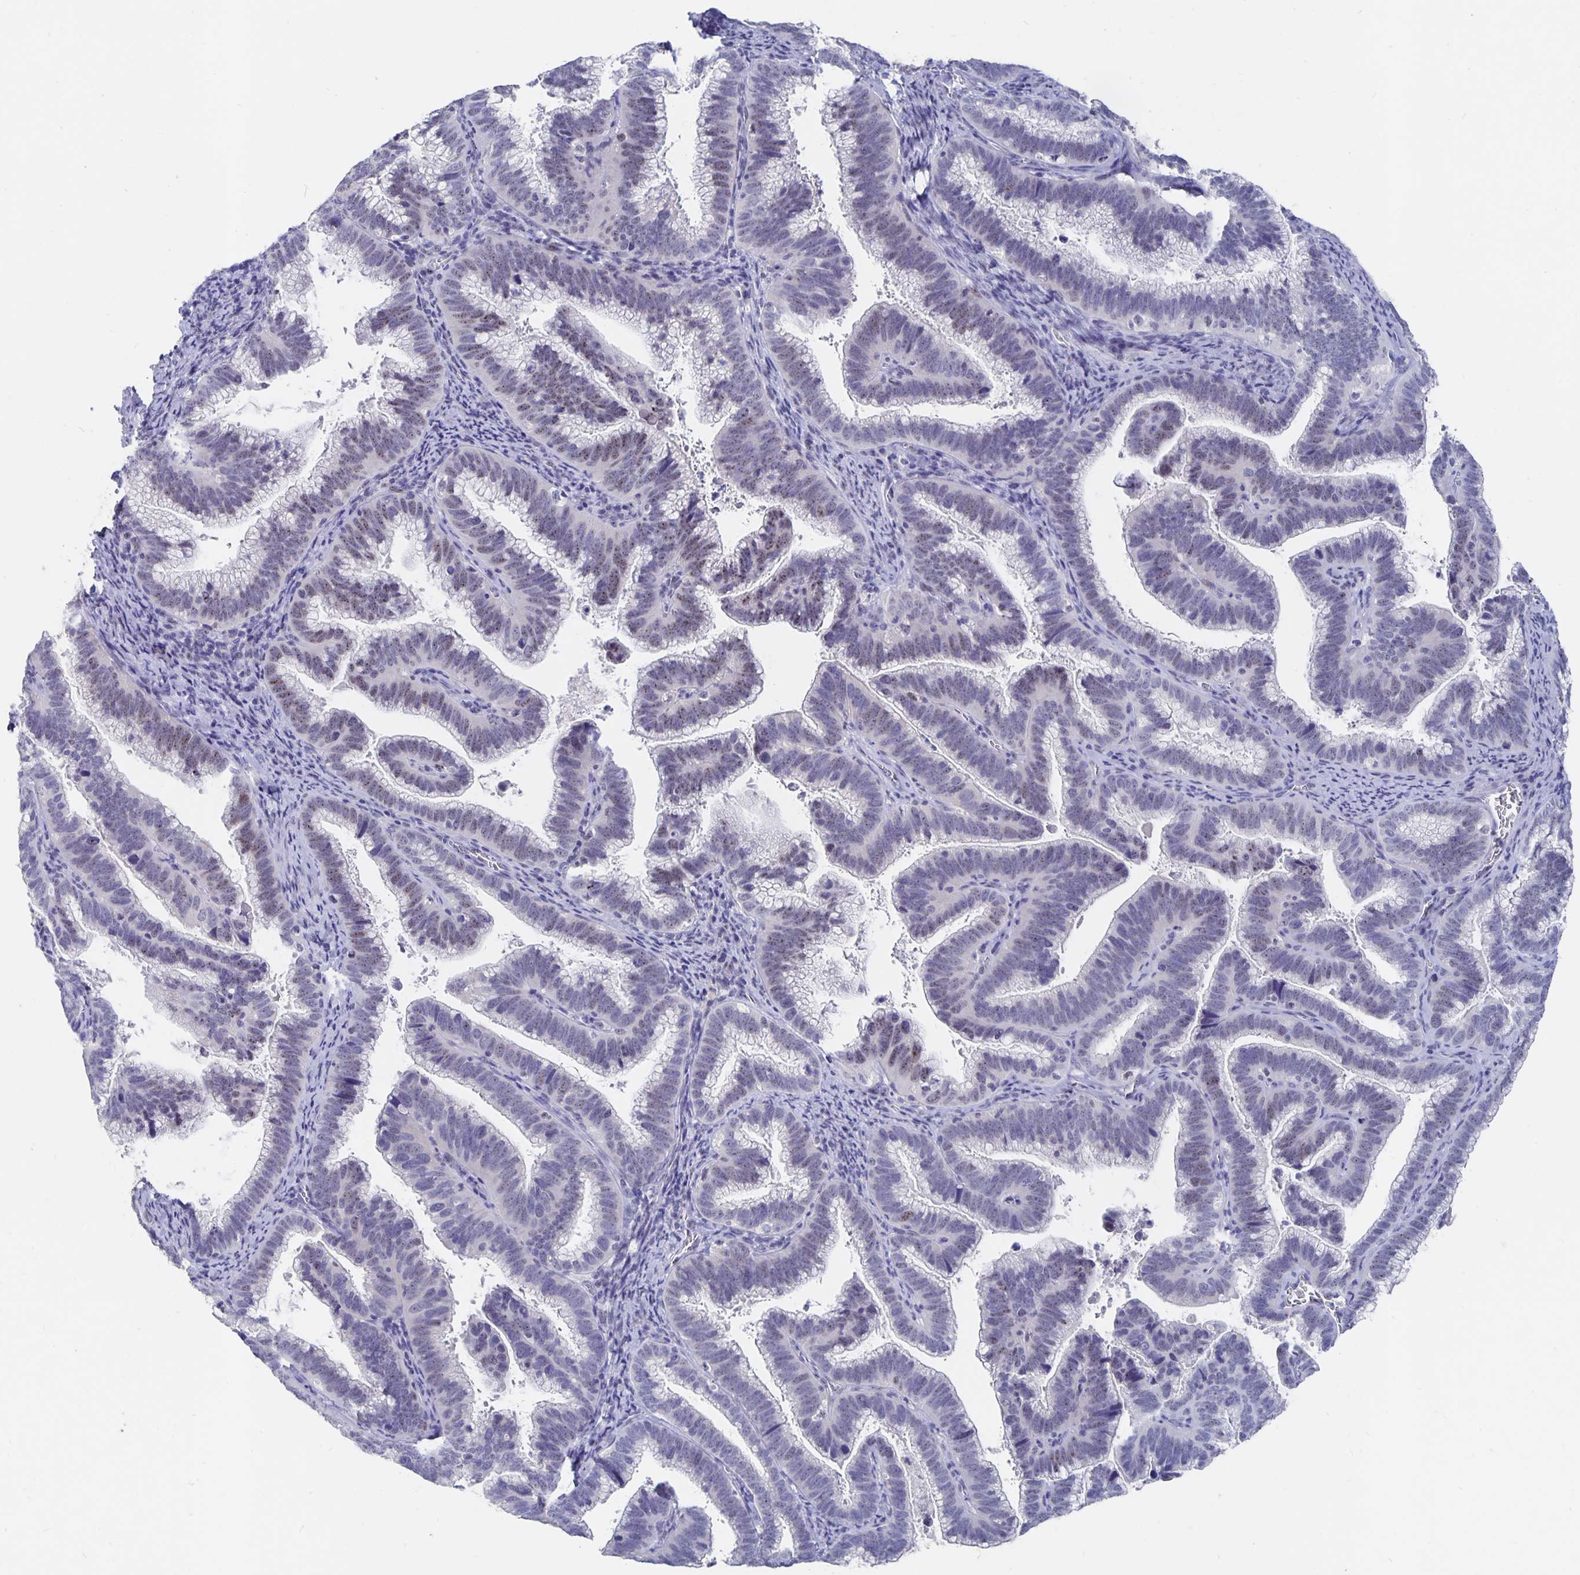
{"staining": {"intensity": "weak", "quantity": "<25%", "location": "nuclear"}, "tissue": "cervical cancer", "cell_type": "Tumor cells", "image_type": "cancer", "snomed": [{"axis": "morphology", "description": "Adenocarcinoma, NOS"}, {"axis": "topography", "description": "Cervix"}], "caption": "Immunohistochemistry image of human adenocarcinoma (cervical) stained for a protein (brown), which demonstrates no staining in tumor cells.", "gene": "SMOC1", "patient": {"sex": "female", "age": 61}}